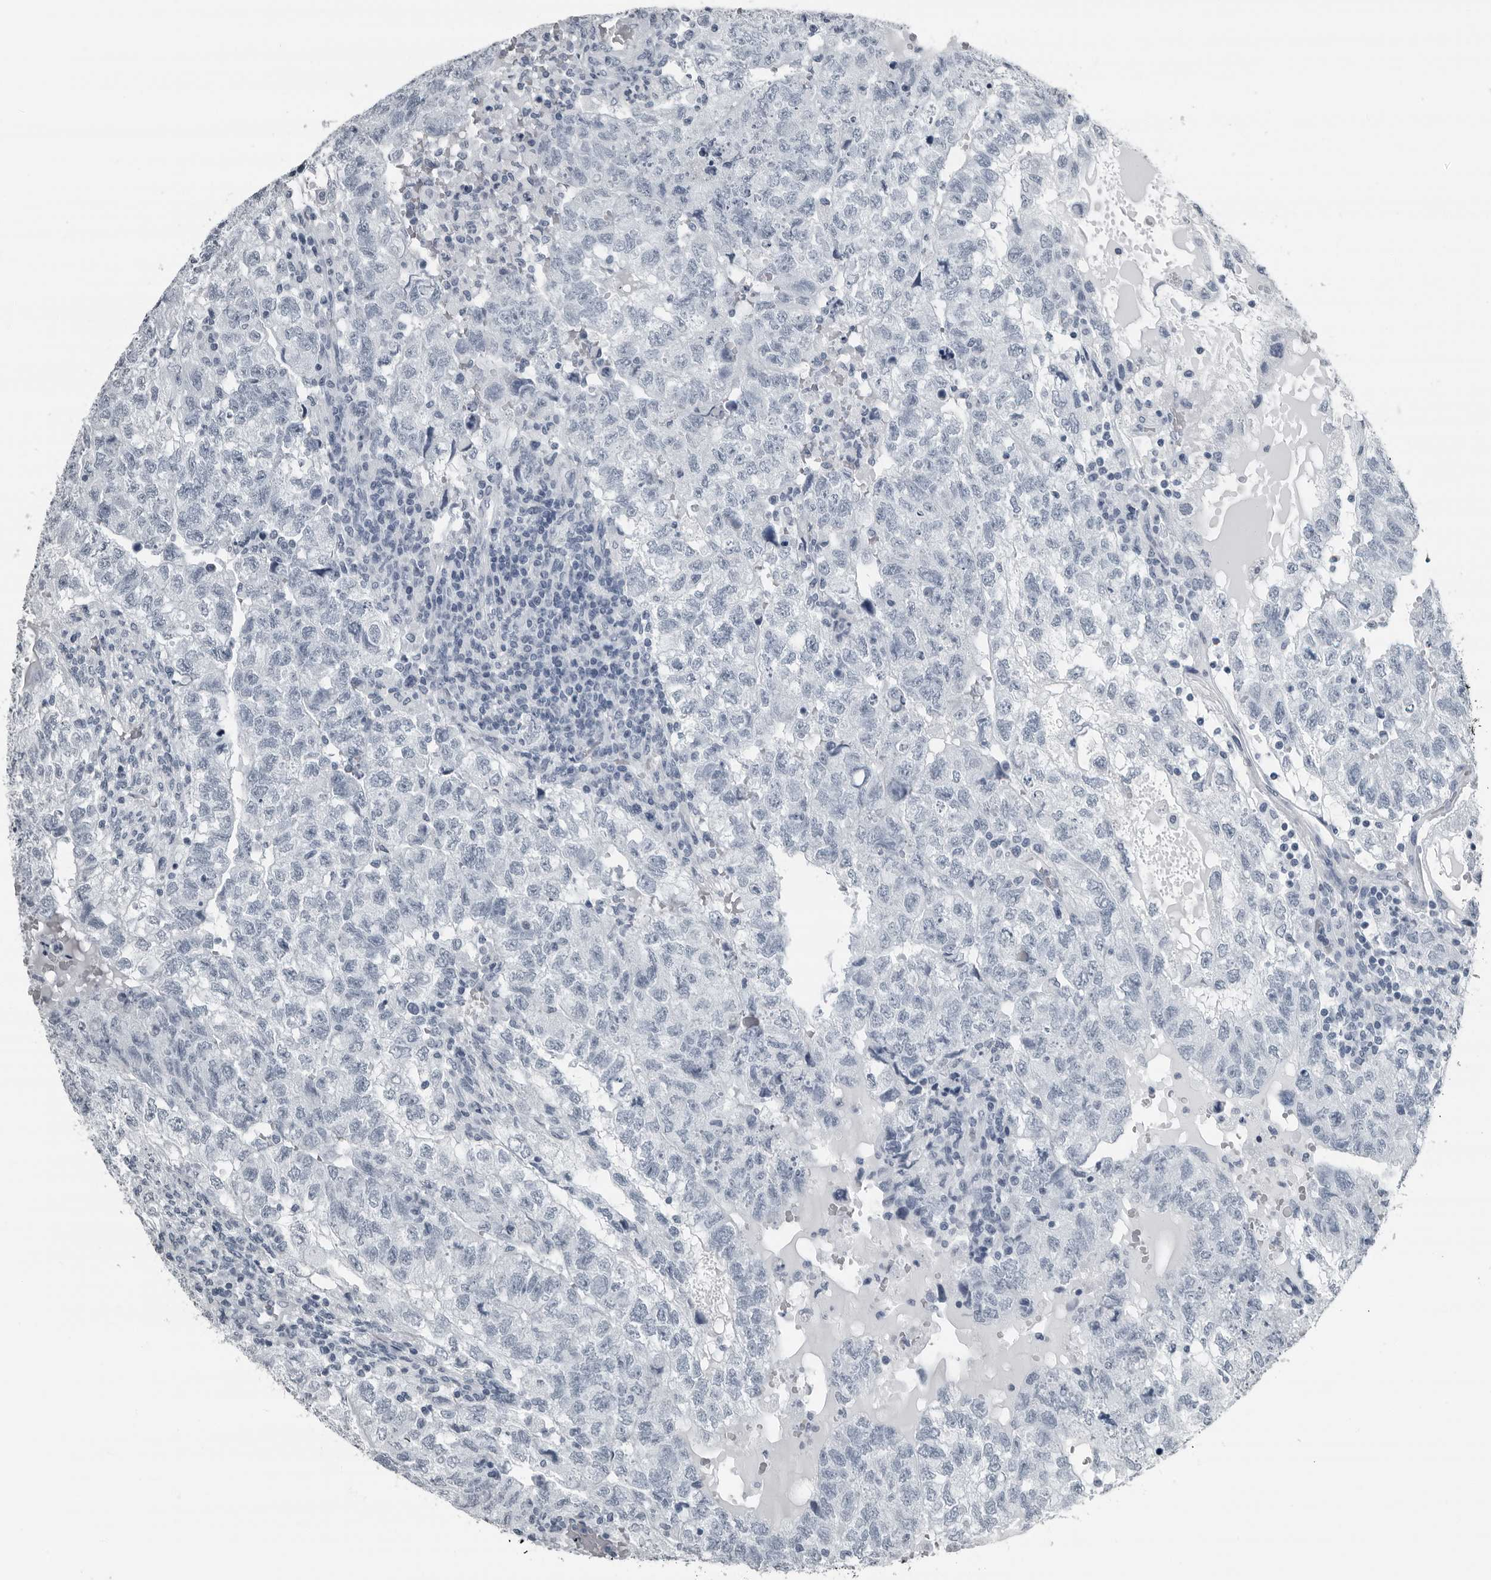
{"staining": {"intensity": "negative", "quantity": "none", "location": "none"}, "tissue": "testis cancer", "cell_type": "Tumor cells", "image_type": "cancer", "snomed": [{"axis": "morphology", "description": "Carcinoma, Embryonal, NOS"}, {"axis": "topography", "description": "Testis"}], "caption": "A high-resolution photomicrograph shows immunohistochemistry staining of embryonal carcinoma (testis), which reveals no significant expression in tumor cells.", "gene": "PRSS1", "patient": {"sex": "male", "age": 36}}